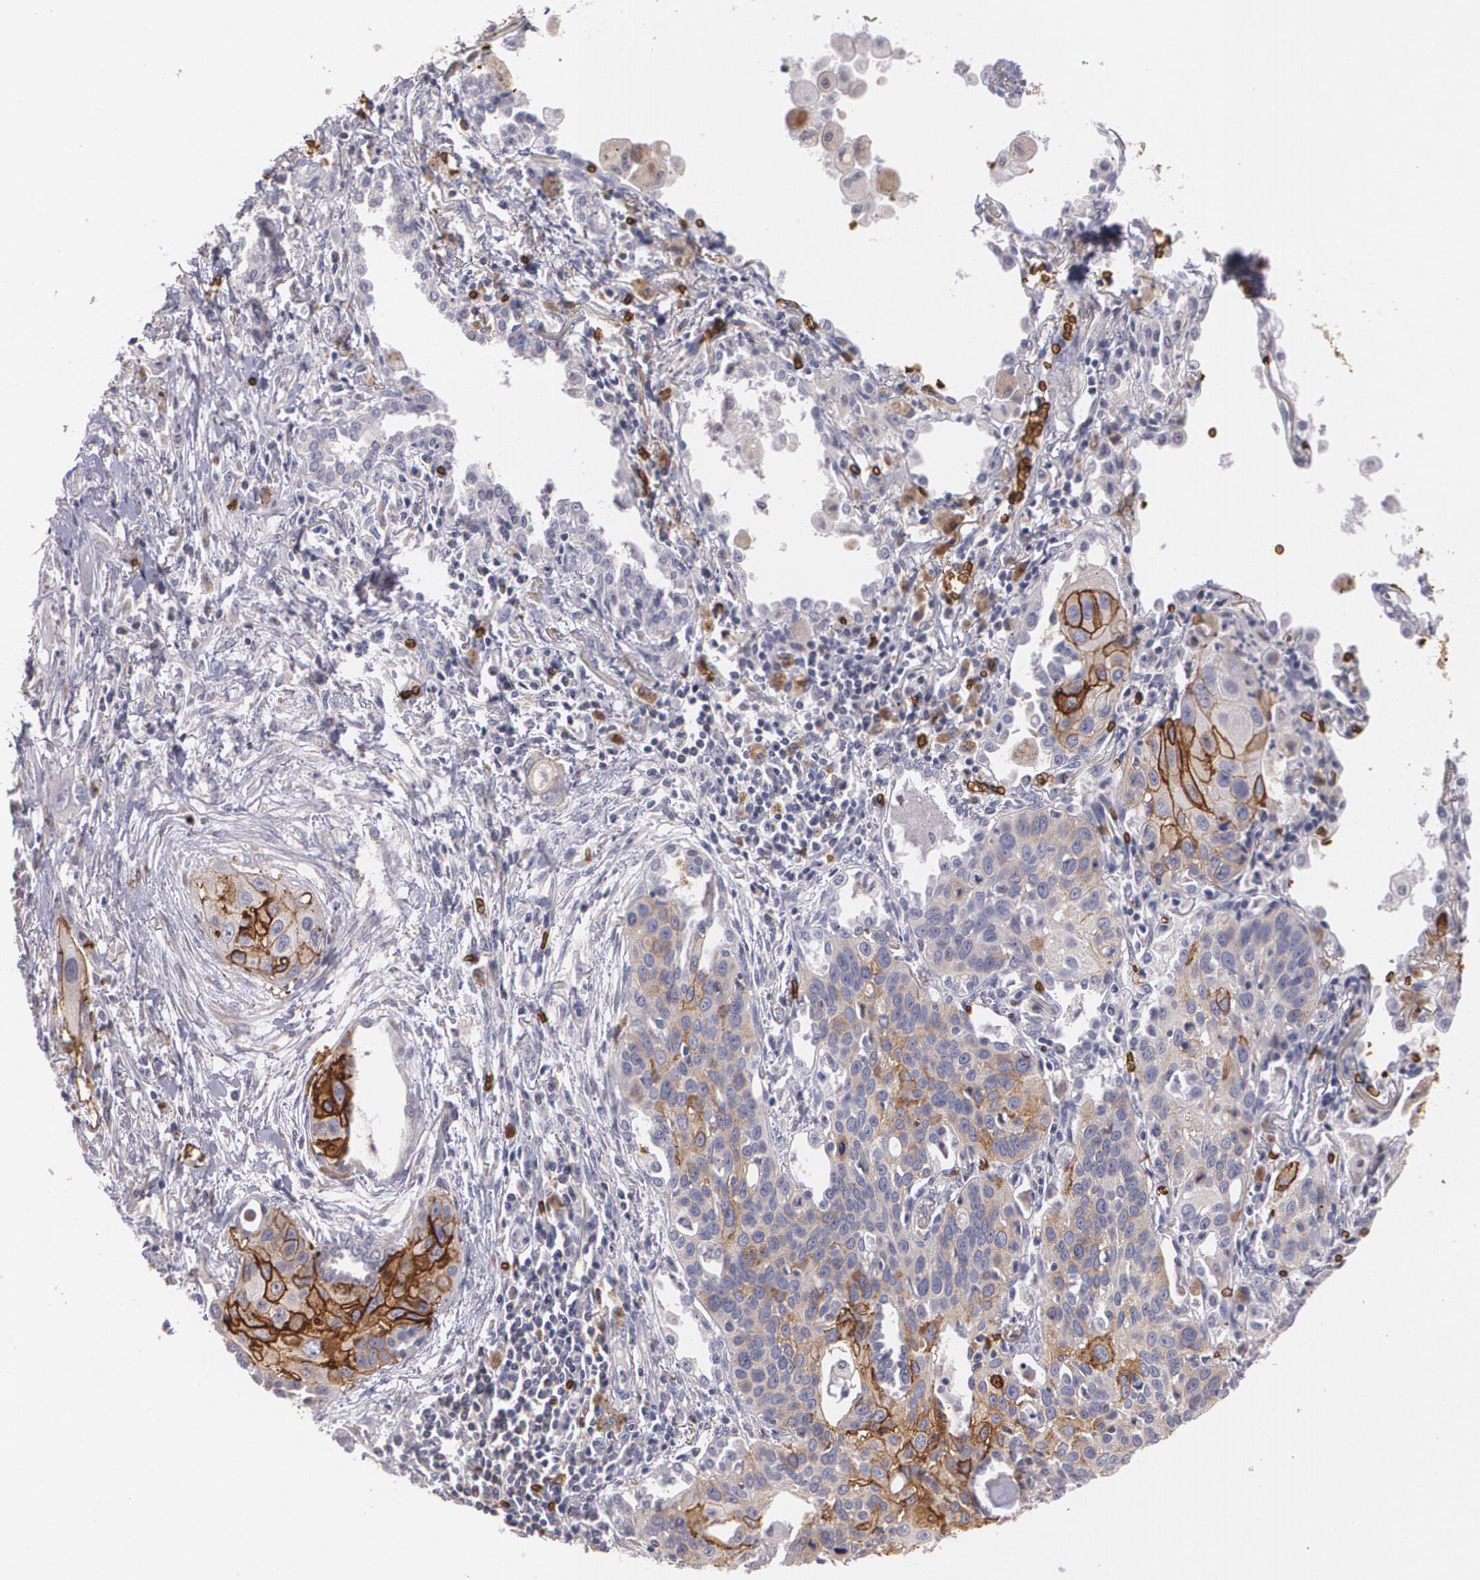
{"staining": {"intensity": "strong", "quantity": ">75%", "location": "cytoplasmic/membranous"}, "tissue": "lung cancer", "cell_type": "Tumor cells", "image_type": "cancer", "snomed": [{"axis": "morphology", "description": "Squamous cell carcinoma, NOS"}, {"axis": "topography", "description": "Lung"}], "caption": "Immunohistochemistry photomicrograph of squamous cell carcinoma (lung) stained for a protein (brown), which displays high levels of strong cytoplasmic/membranous expression in approximately >75% of tumor cells.", "gene": "SLC2A1", "patient": {"sex": "male", "age": 71}}